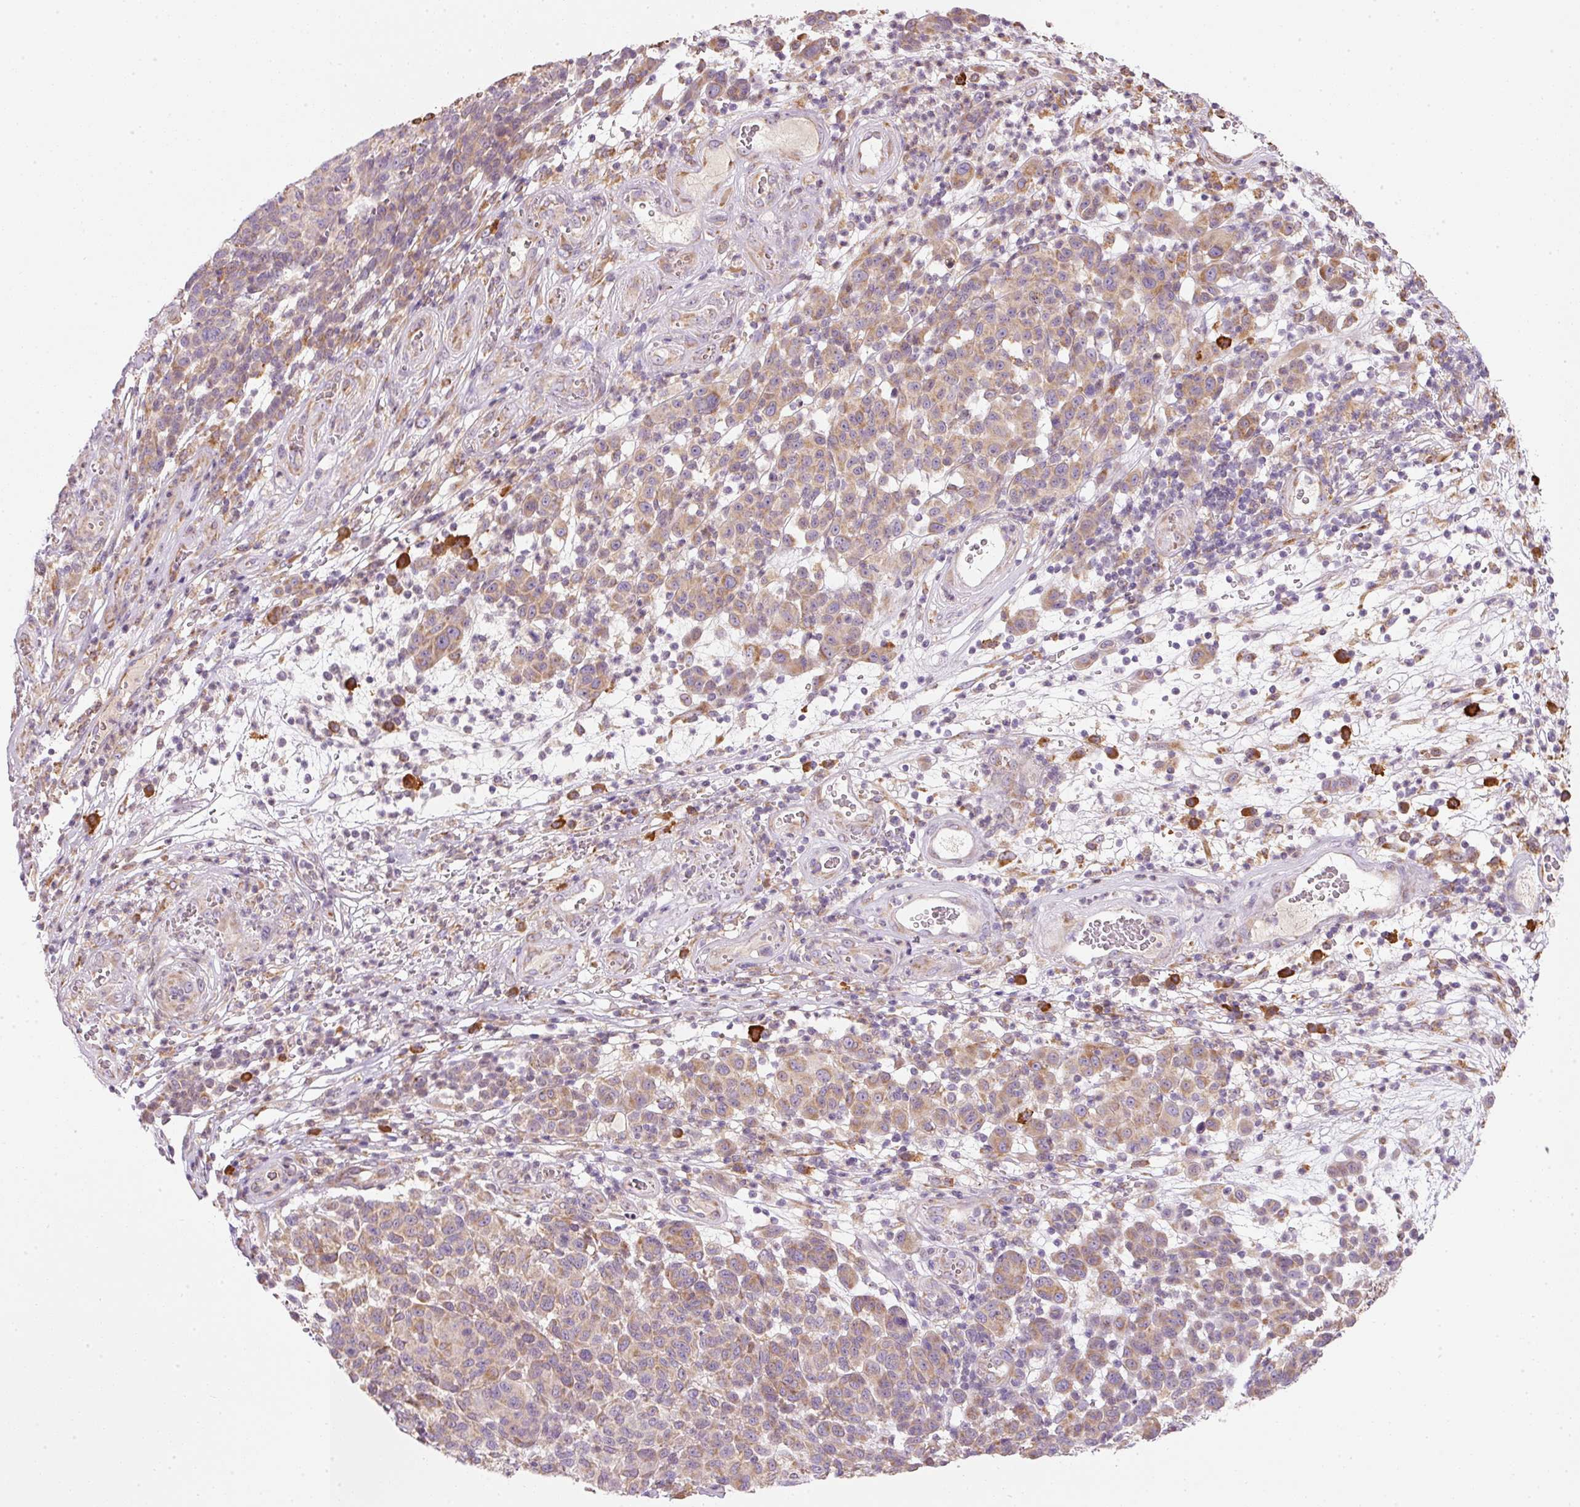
{"staining": {"intensity": "moderate", "quantity": "25%-75%", "location": "cytoplasmic/membranous"}, "tissue": "melanoma", "cell_type": "Tumor cells", "image_type": "cancer", "snomed": [{"axis": "morphology", "description": "Malignant melanoma, NOS"}, {"axis": "topography", "description": "Skin"}], "caption": "DAB (3,3'-diaminobenzidine) immunohistochemical staining of human melanoma demonstrates moderate cytoplasmic/membranous protein staining in approximately 25%-75% of tumor cells.", "gene": "MORN4", "patient": {"sex": "male", "age": 49}}